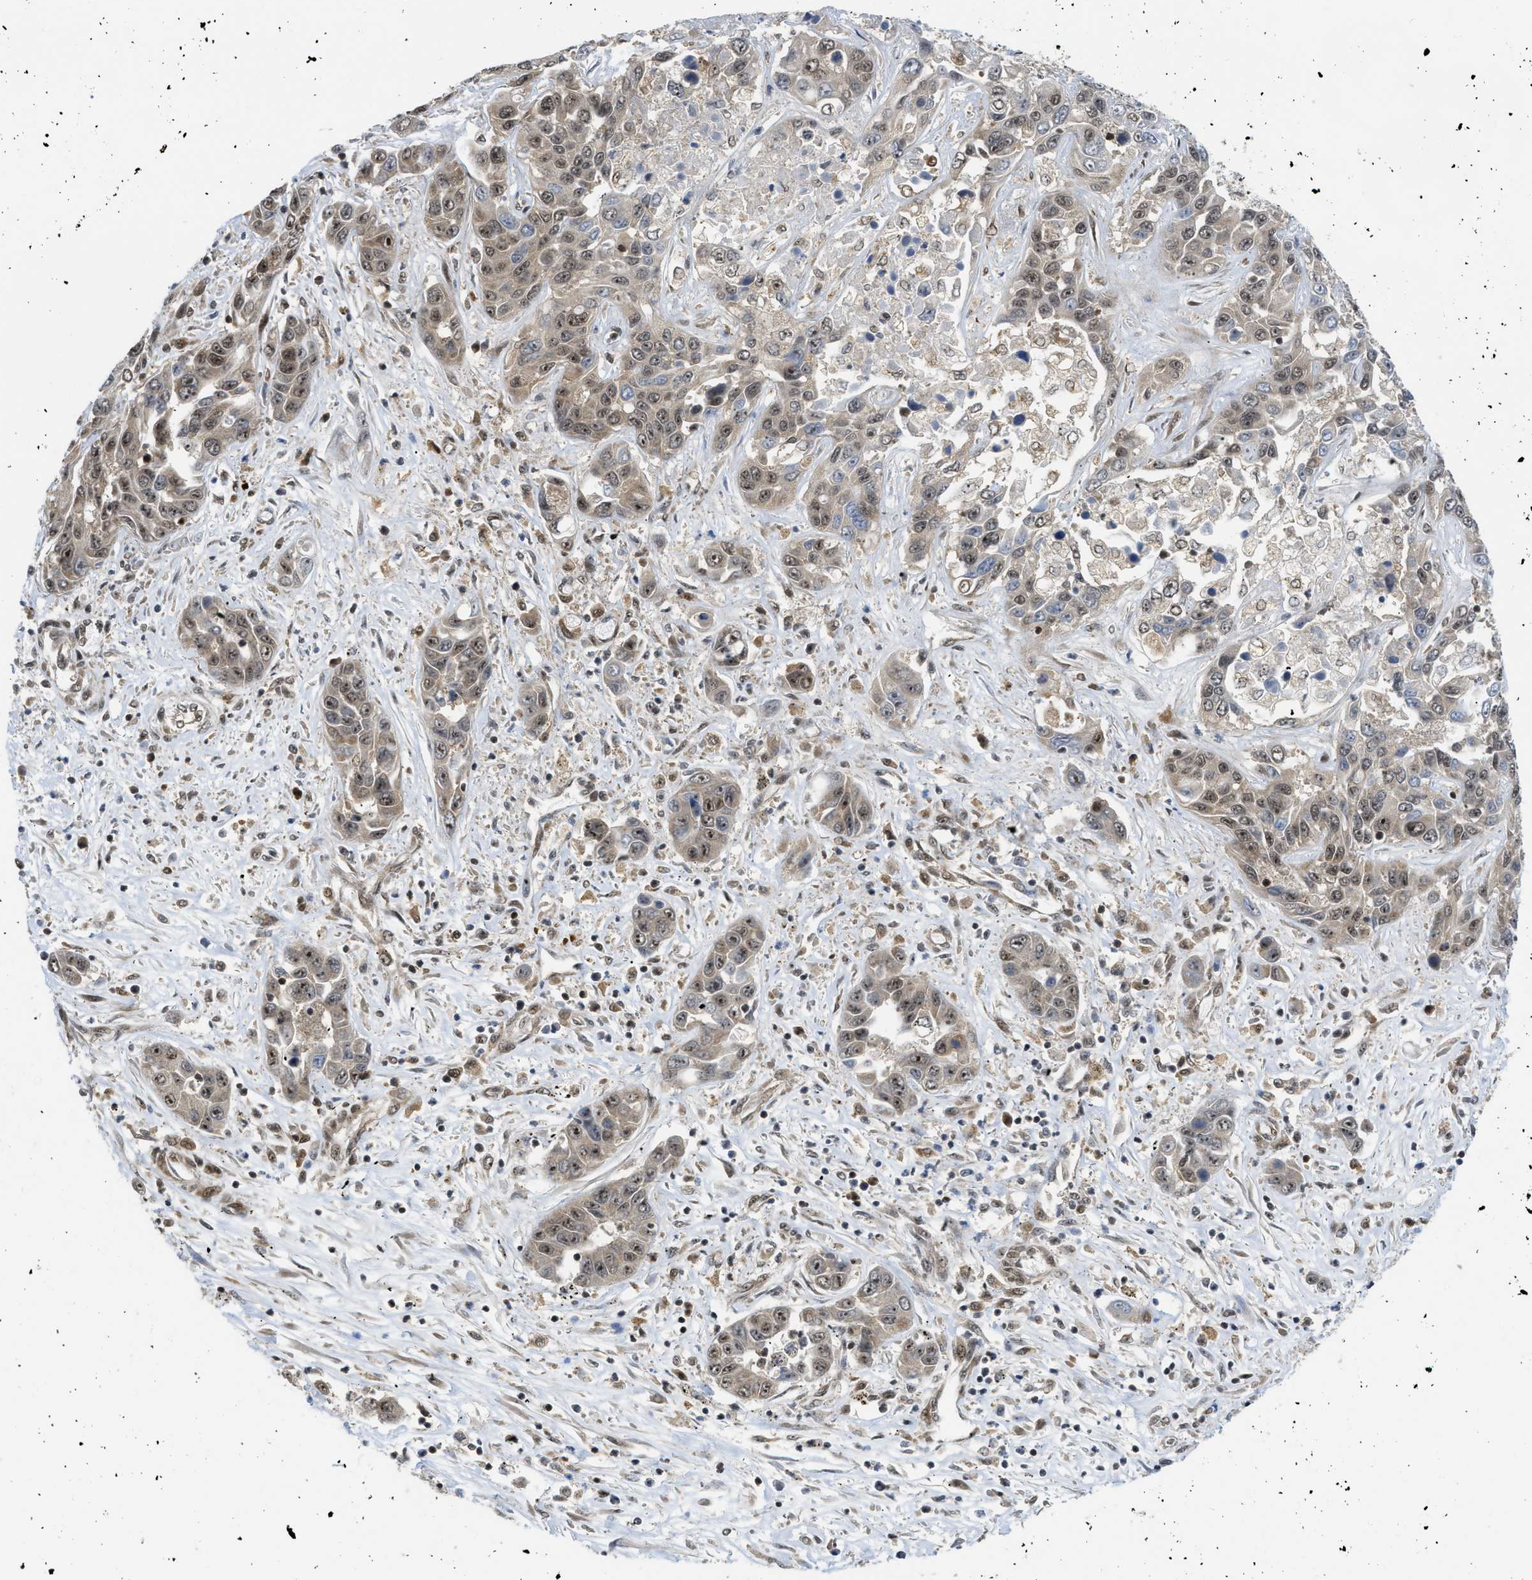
{"staining": {"intensity": "weak", "quantity": "25%-75%", "location": "nuclear"}, "tissue": "liver cancer", "cell_type": "Tumor cells", "image_type": "cancer", "snomed": [{"axis": "morphology", "description": "Cholangiocarcinoma"}, {"axis": "topography", "description": "Liver"}], "caption": "A brown stain highlights weak nuclear positivity of a protein in human cholangiocarcinoma (liver) tumor cells.", "gene": "TACC1", "patient": {"sex": "female", "age": 52}}